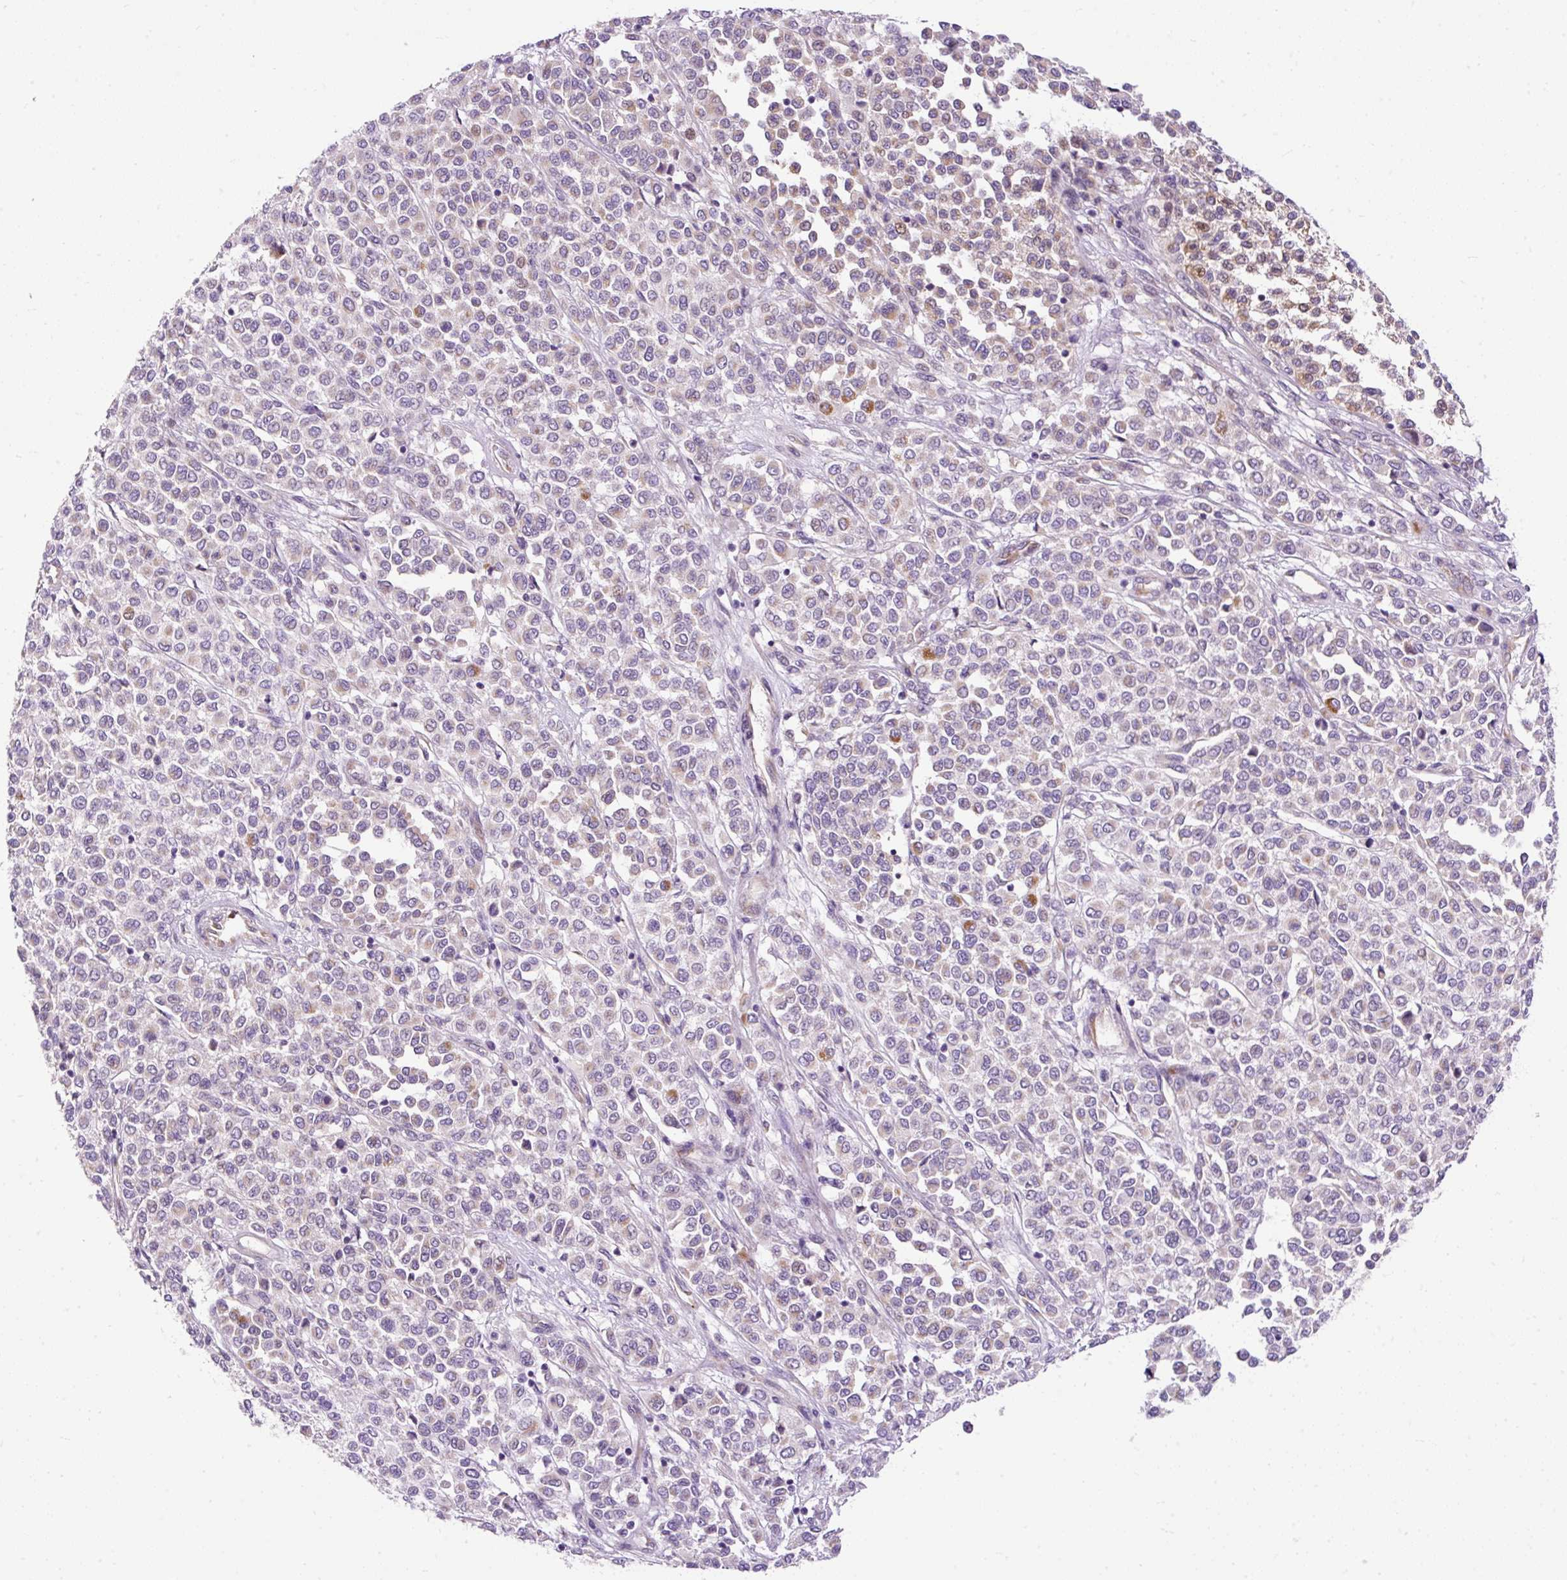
{"staining": {"intensity": "moderate", "quantity": "<25%", "location": "cytoplasmic/membranous"}, "tissue": "melanoma", "cell_type": "Tumor cells", "image_type": "cancer", "snomed": [{"axis": "morphology", "description": "Malignant melanoma, Metastatic site"}, {"axis": "topography", "description": "Pancreas"}], "caption": "Immunohistochemistry image of neoplastic tissue: melanoma stained using immunohistochemistry (IHC) demonstrates low levels of moderate protein expression localized specifically in the cytoplasmic/membranous of tumor cells, appearing as a cytoplasmic/membranous brown color.", "gene": "FMC1", "patient": {"sex": "female", "age": 30}}